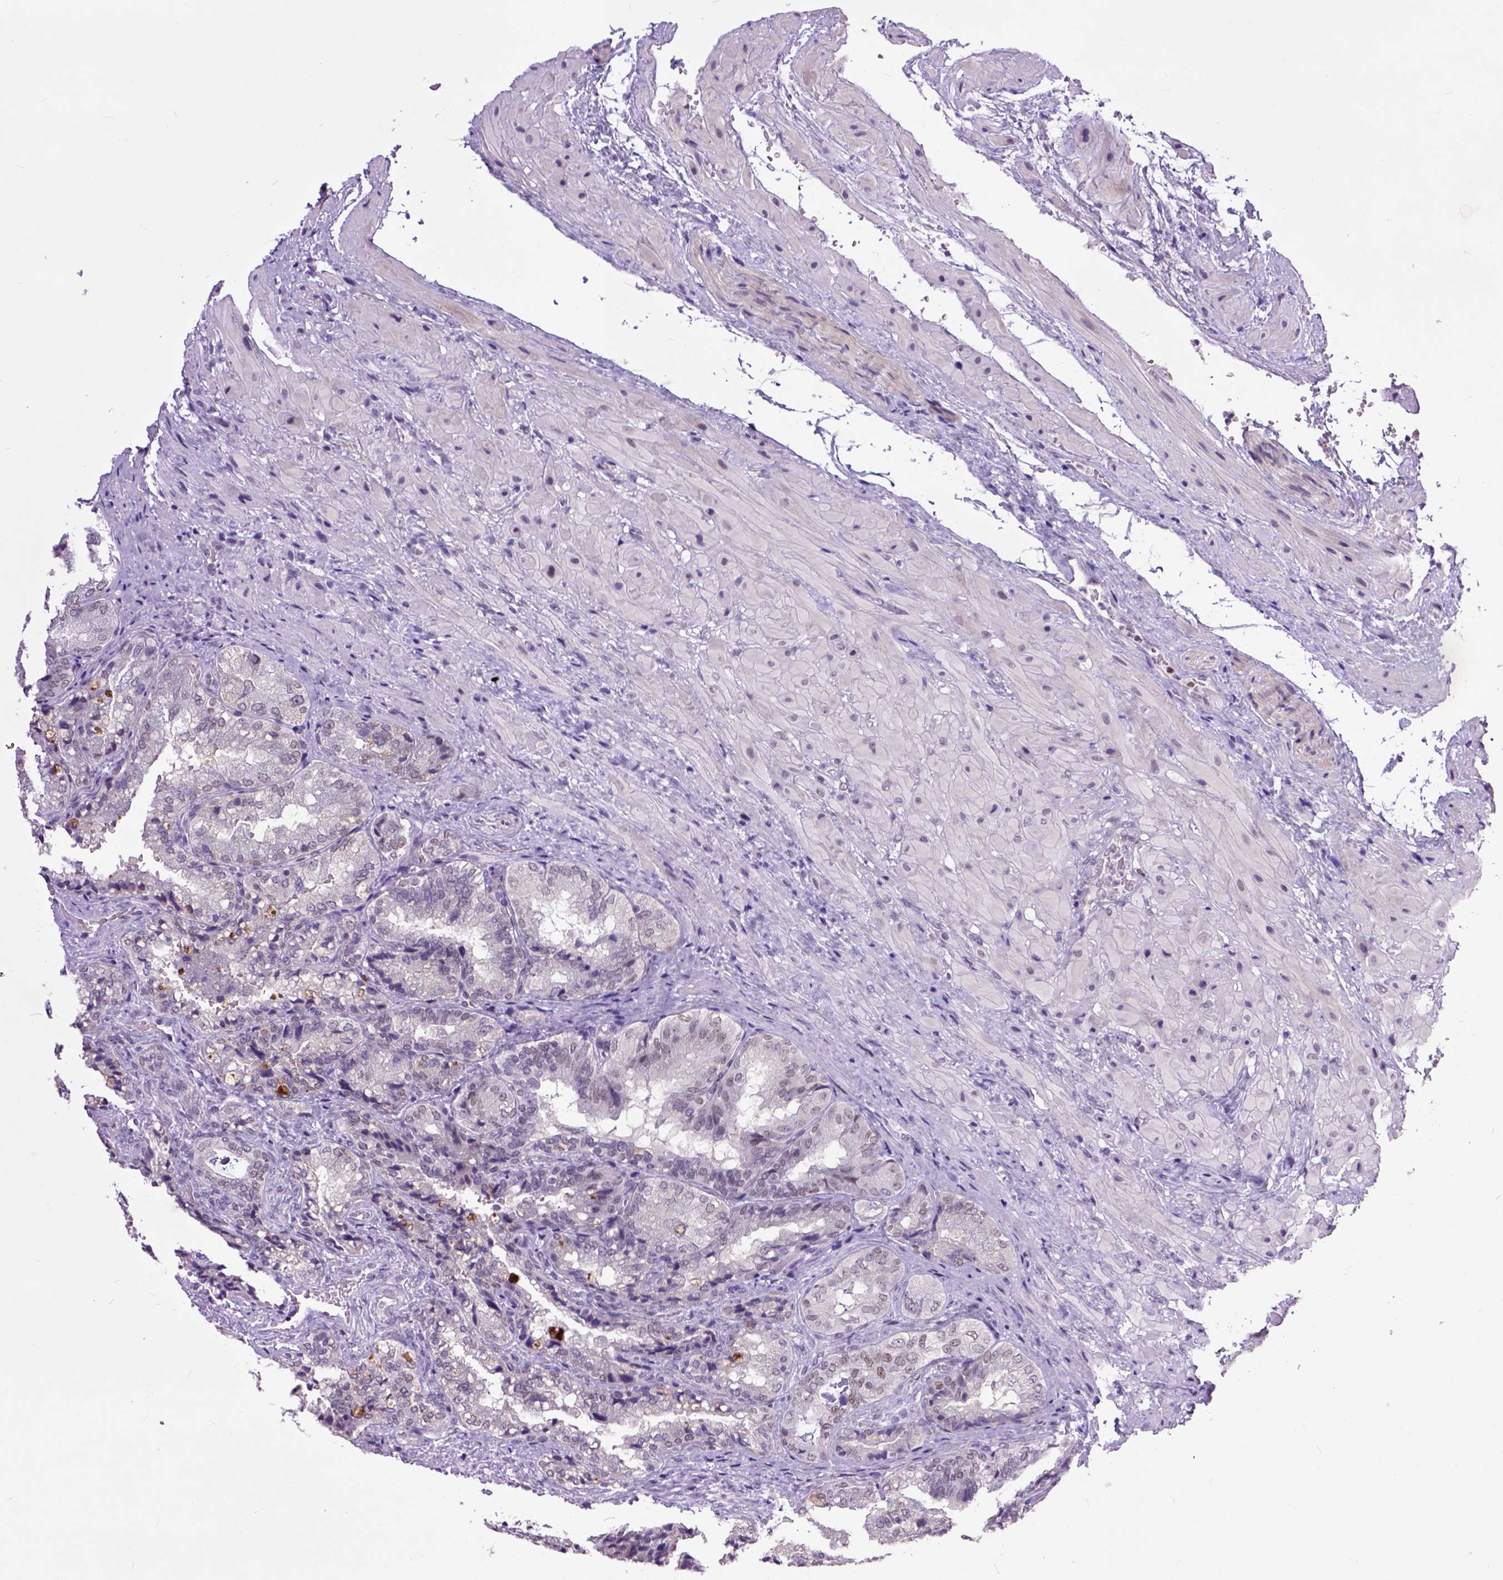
{"staining": {"intensity": "negative", "quantity": "none", "location": "none"}, "tissue": "seminal vesicle", "cell_type": "Glandular cells", "image_type": "normal", "snomed": [{"axis": "morphology", "description": "Normal tissue, NOS"}, {"axis": "topography", "description": "Seminal veicle"}], "caption": "A histopathology image of seminal vesicle stained for a protein reveals no brown staining in glandular cells.", "gene": "RCC2", "patient": {"sex": "male", "age": 57}}